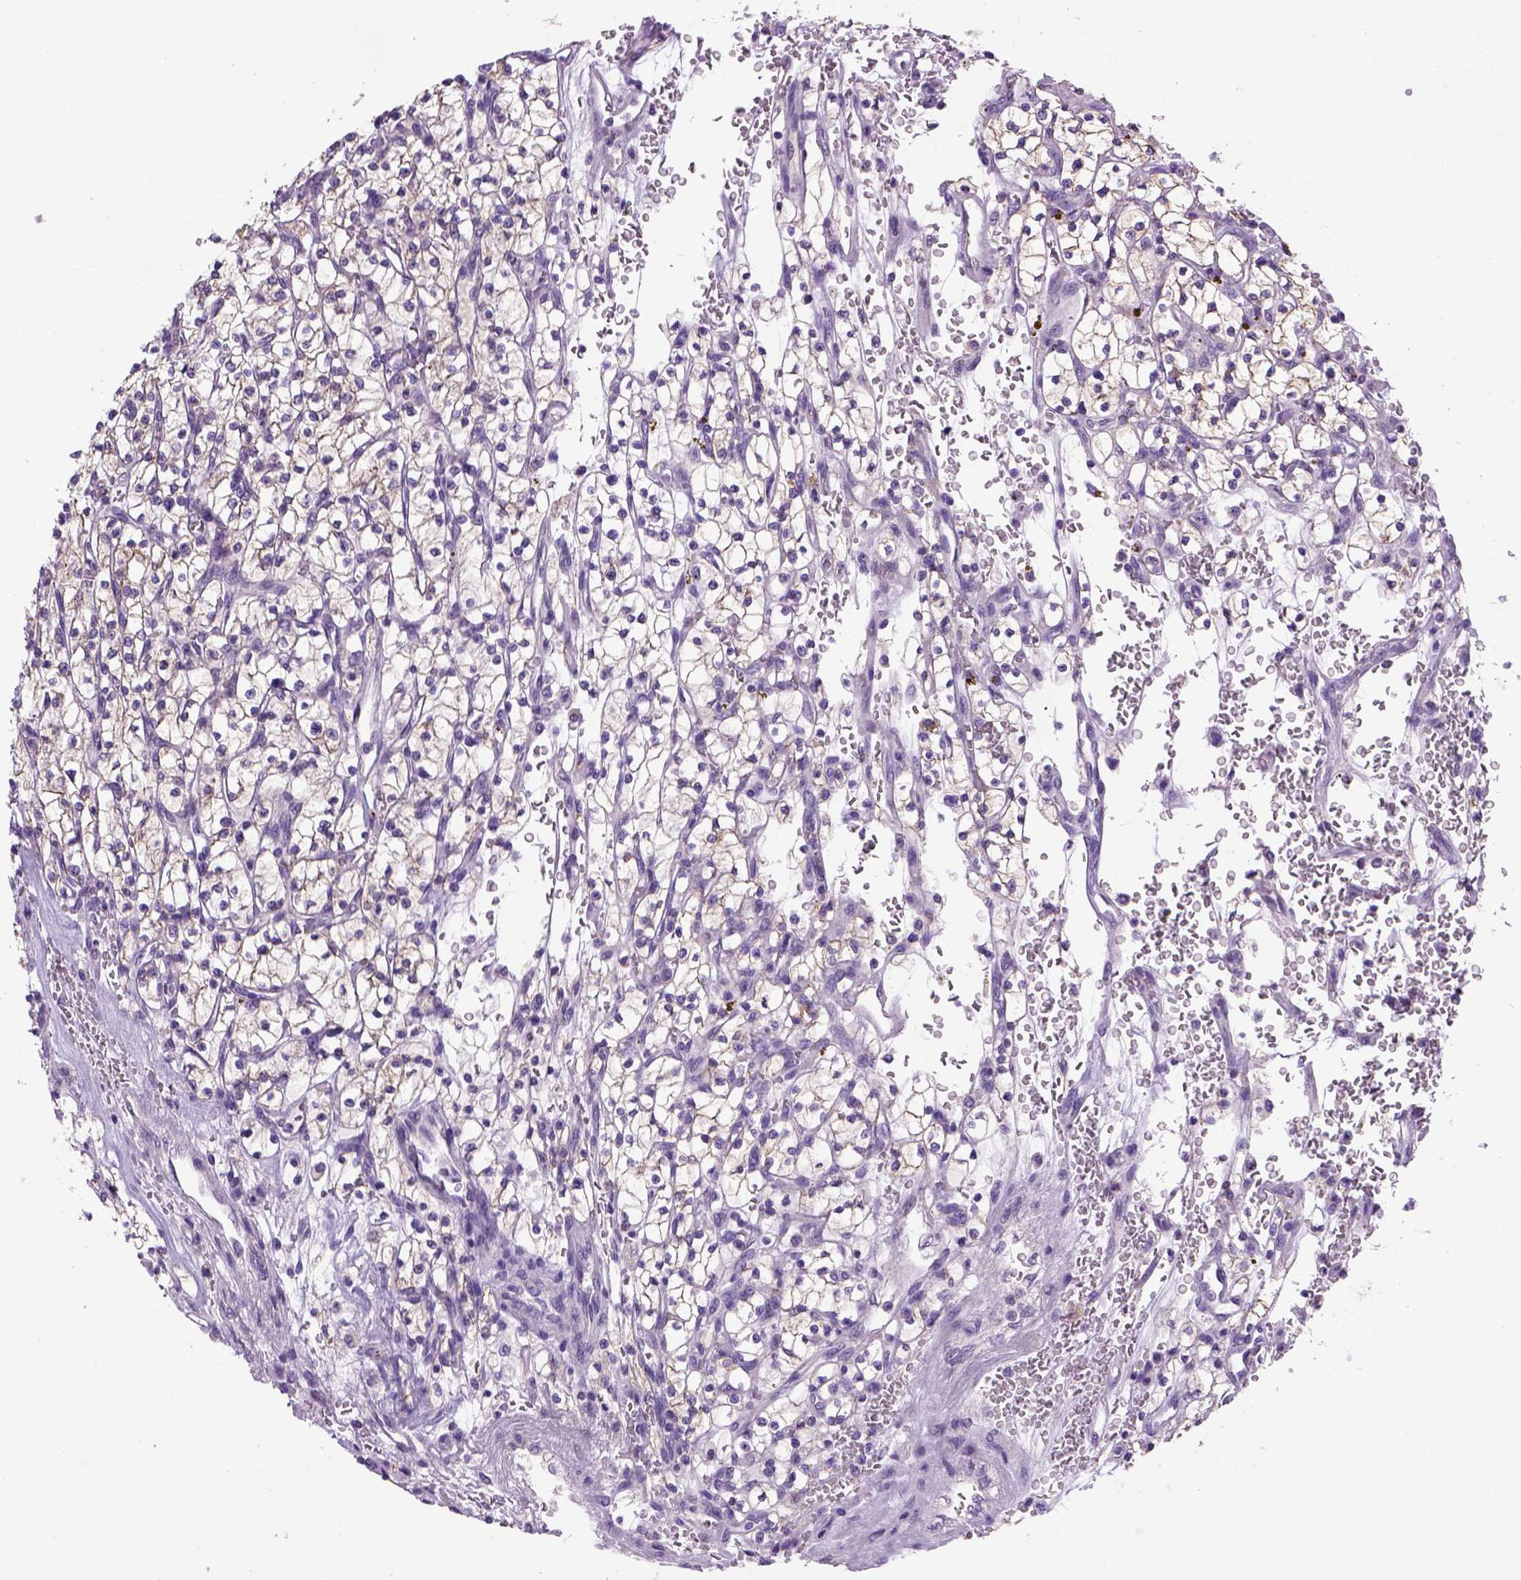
{"staining": {"intensity": "negative", "quantity": "none", "location": "none"}, "tissue": "renal cancer", "cell_type": "Tumor cells", "image_type": "cancer", "snomed": [{"axis": "morphology", "description": "Adenocarcinoma, NOS"}, {"axis": "topography", "description": "Kidney"}], "caption": "A high-resolution image shows immunohistochemistry staining of renal cancer (adenocarcinoma), which shows no significant expression in tumor cells. (DAB (3,3'-diaminobenzidine) IHC visualized using brightfield microscopy, high magnification).", "gene": "CDH1", "patient": {"sex": "female", "age": 64}}